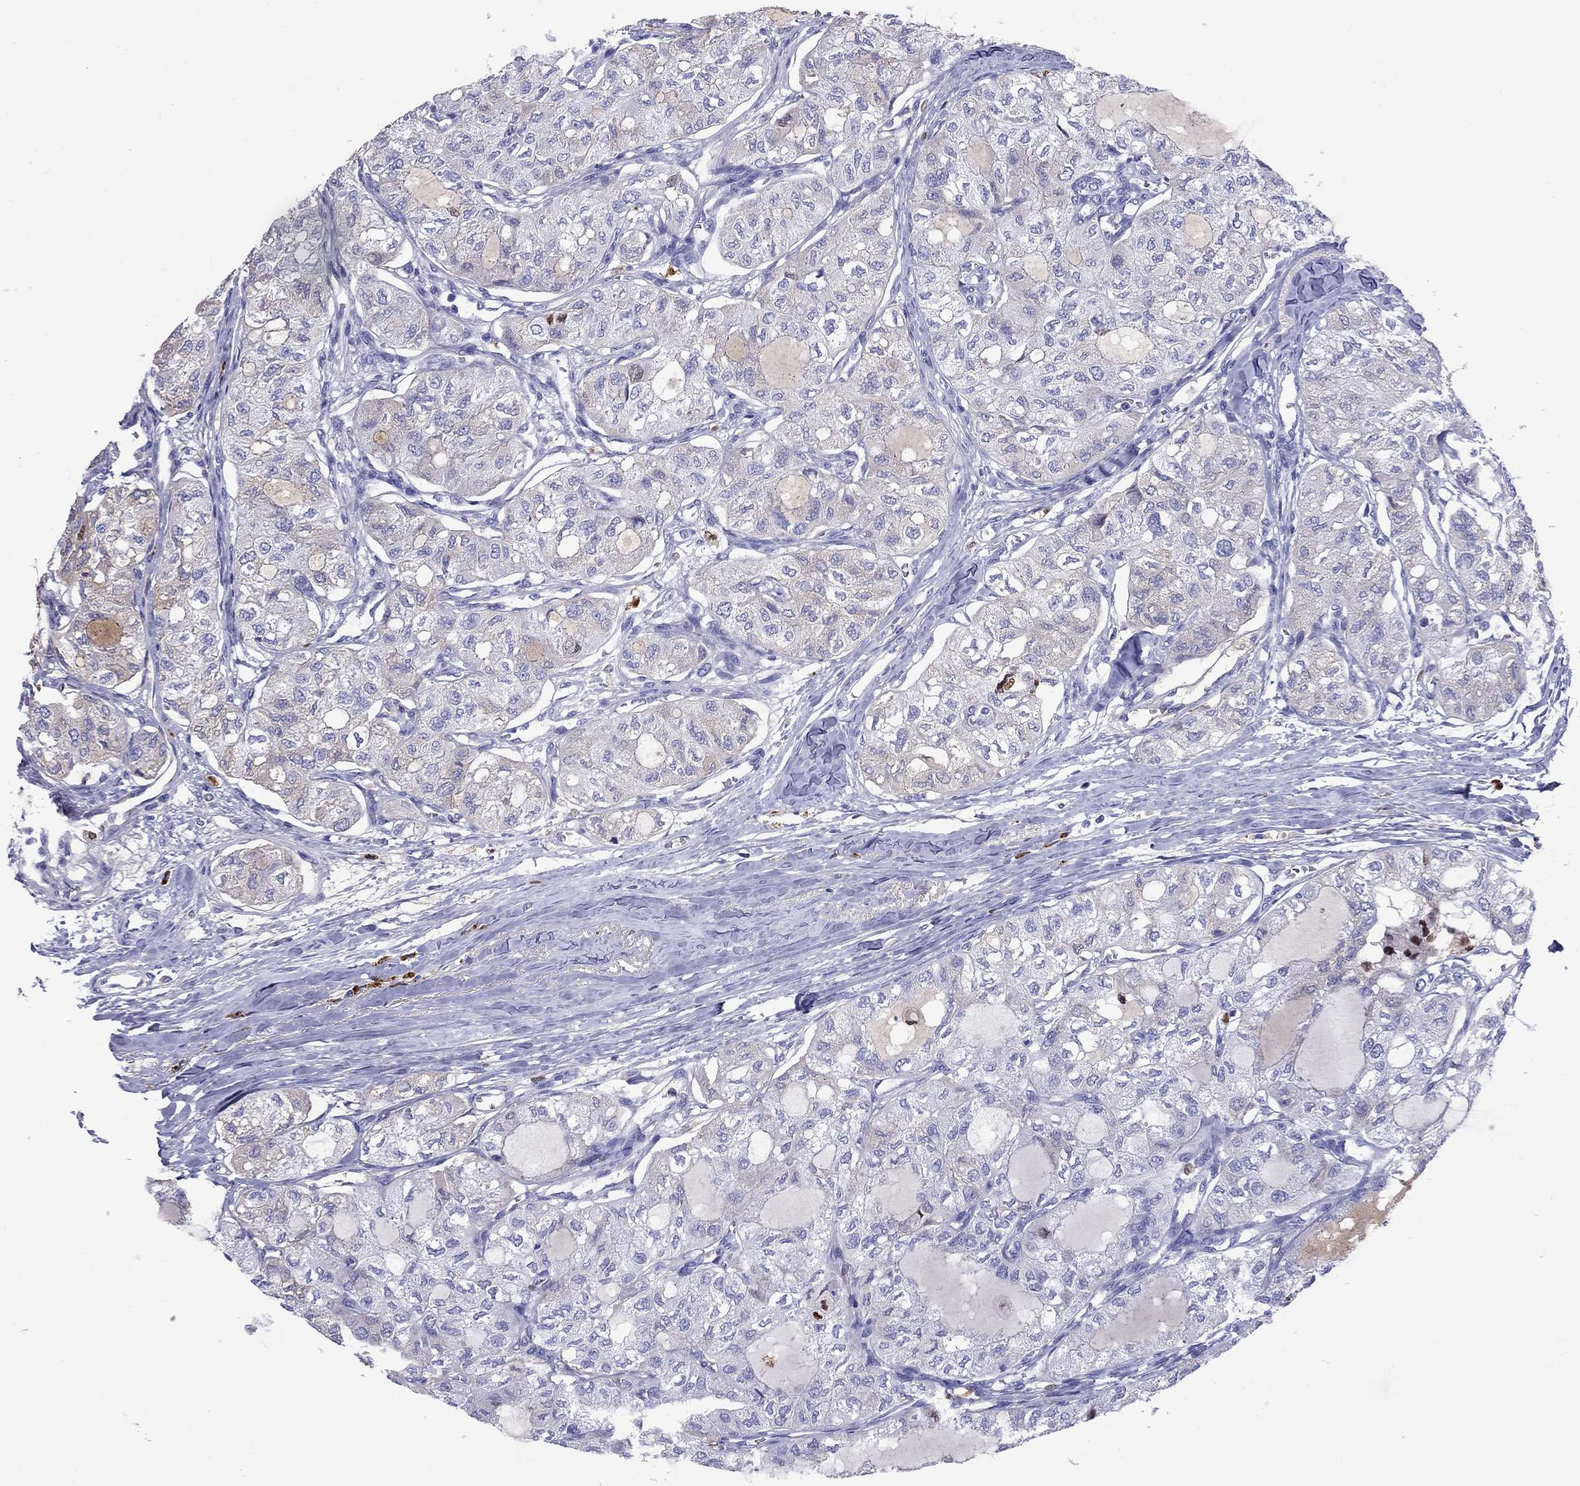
{"staining": {"intensity": "weak", "quantity": "<25%", "location": "cytoplasmic/membranous"}, "tissue": "thyroid cancer", "cell_type": "Tumor cells", "image_type": "cancer", "snomed": [{"axis": "morphology", "description": "Follicular adenoma carcinoma, NOS"}, {"axis": "topography", "description": "Thyroid gland"}], "caption": "This is a histopathology image of immunohistochemistry (IHC) staining of follicular adenoma carcinoma (thyroid), which shows no expression in tumor cells.", "gene": "SERPINA3", "patient": {"sex": "male", "age": 75}}